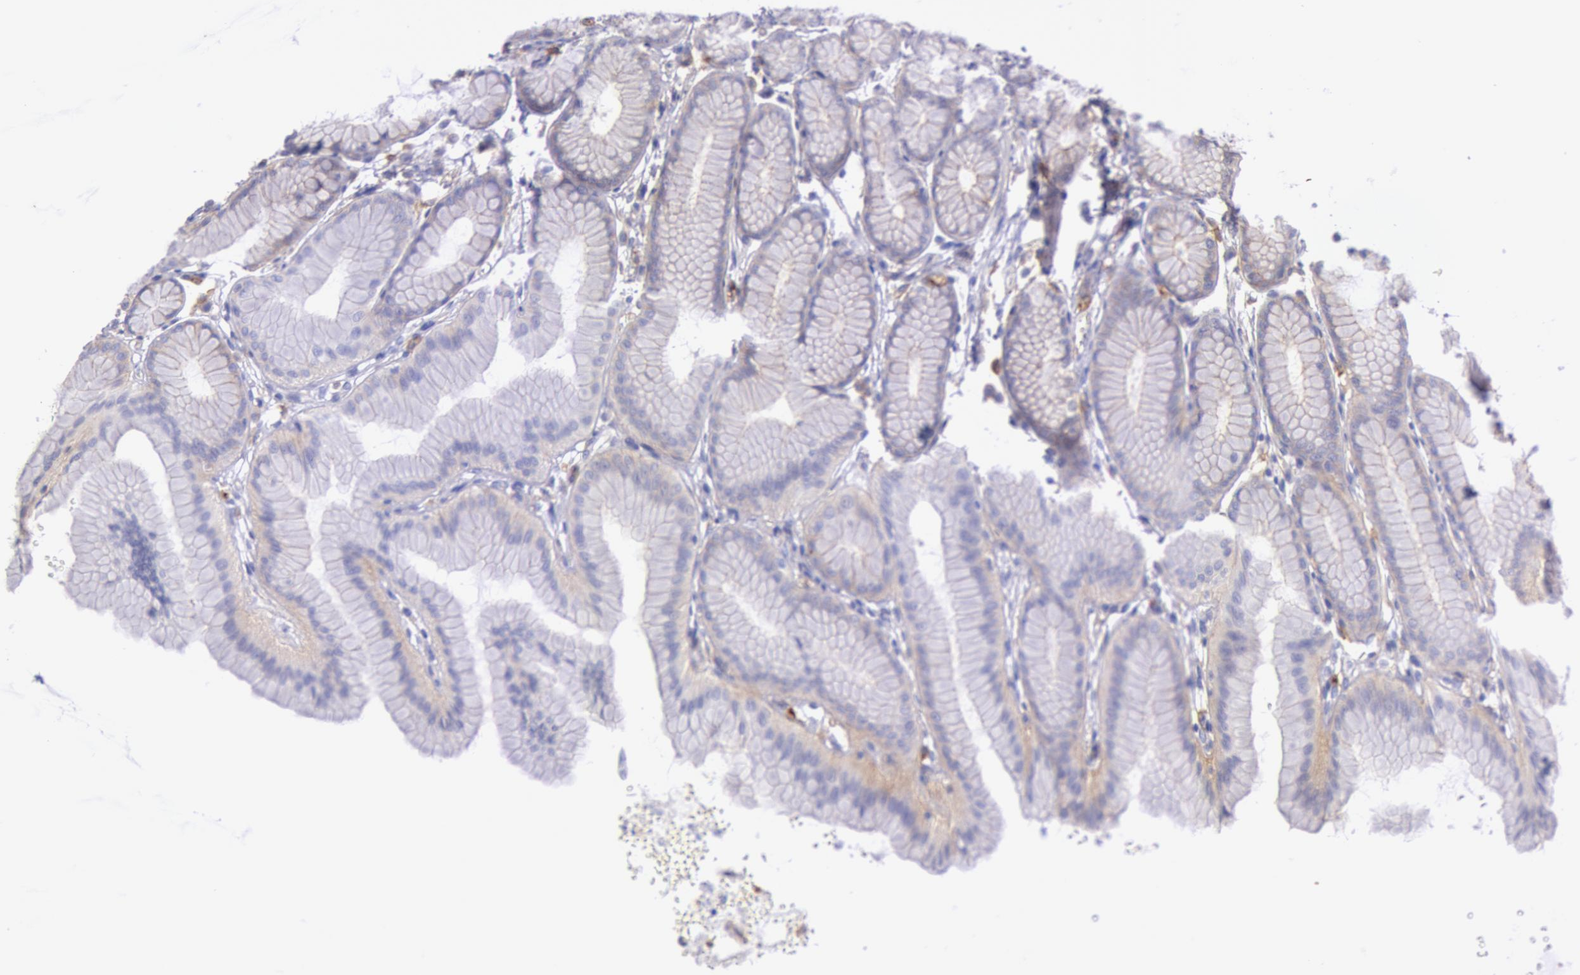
{"staining": {"intensity": "weak", "quantity": "25%-75%", "location": "cytoplasmic/membranous"}, "tissue": "stomach", "cell_type": "Glandular cells", "image_type": "normal", "snomed": [{"axis": "morphology", "description": "Normal tissue, NOS"}, {"axis": "topography", "description": "Stomach"}], "caption": "Weak cytoplasmic/membranous positivity is present in approximately 25%-75% of glandular cells in normal stomach. The staining was performed using DAB to visualize the protein expression in brown, while the nuclei were stained in blue with hematoxylin (Magnification: 20x).", "gene": "LYN", "patient": {"sex": "male", "age": 42}}